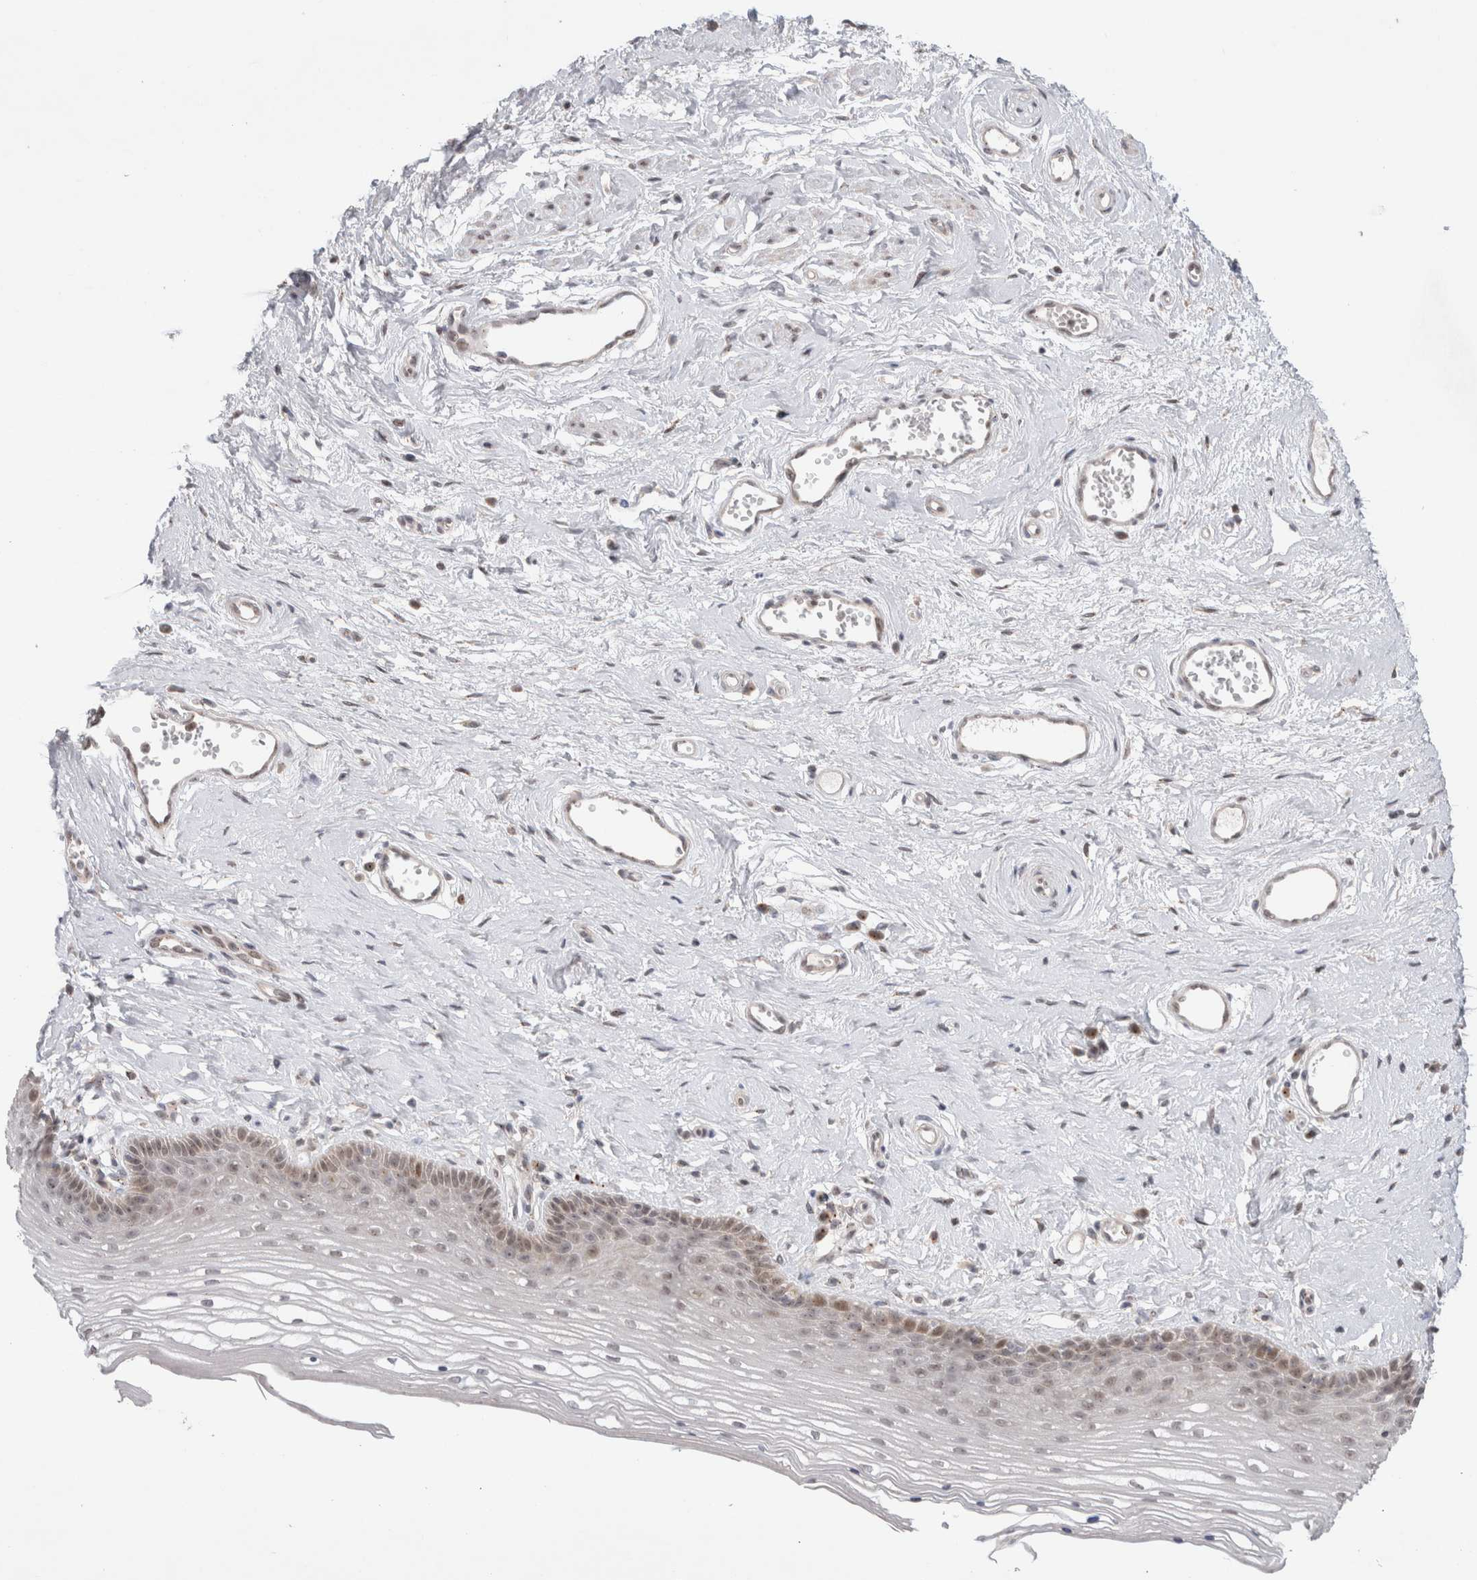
{"staining": {"intensity": "moderate", "quantity": "<25%", "location": "cytoplasmic/membranous"}, "tissue": "vagina", "cell_type": "Squamous epithelial cells", "image_type": "normal", "snomed": [{"axis": "morphology", "description": "Normal tissue, NOS"}, {"axis": "topography", "description": "Vagina"}], "caption": "This image exhibits IHC staining of benign human vagina, with low moderate cytoplasmic/membranous staining in about <25% of squamous epithelial cells.", "gene": "SLC29A1", "patient": {"sex": "female", "age": 46}}